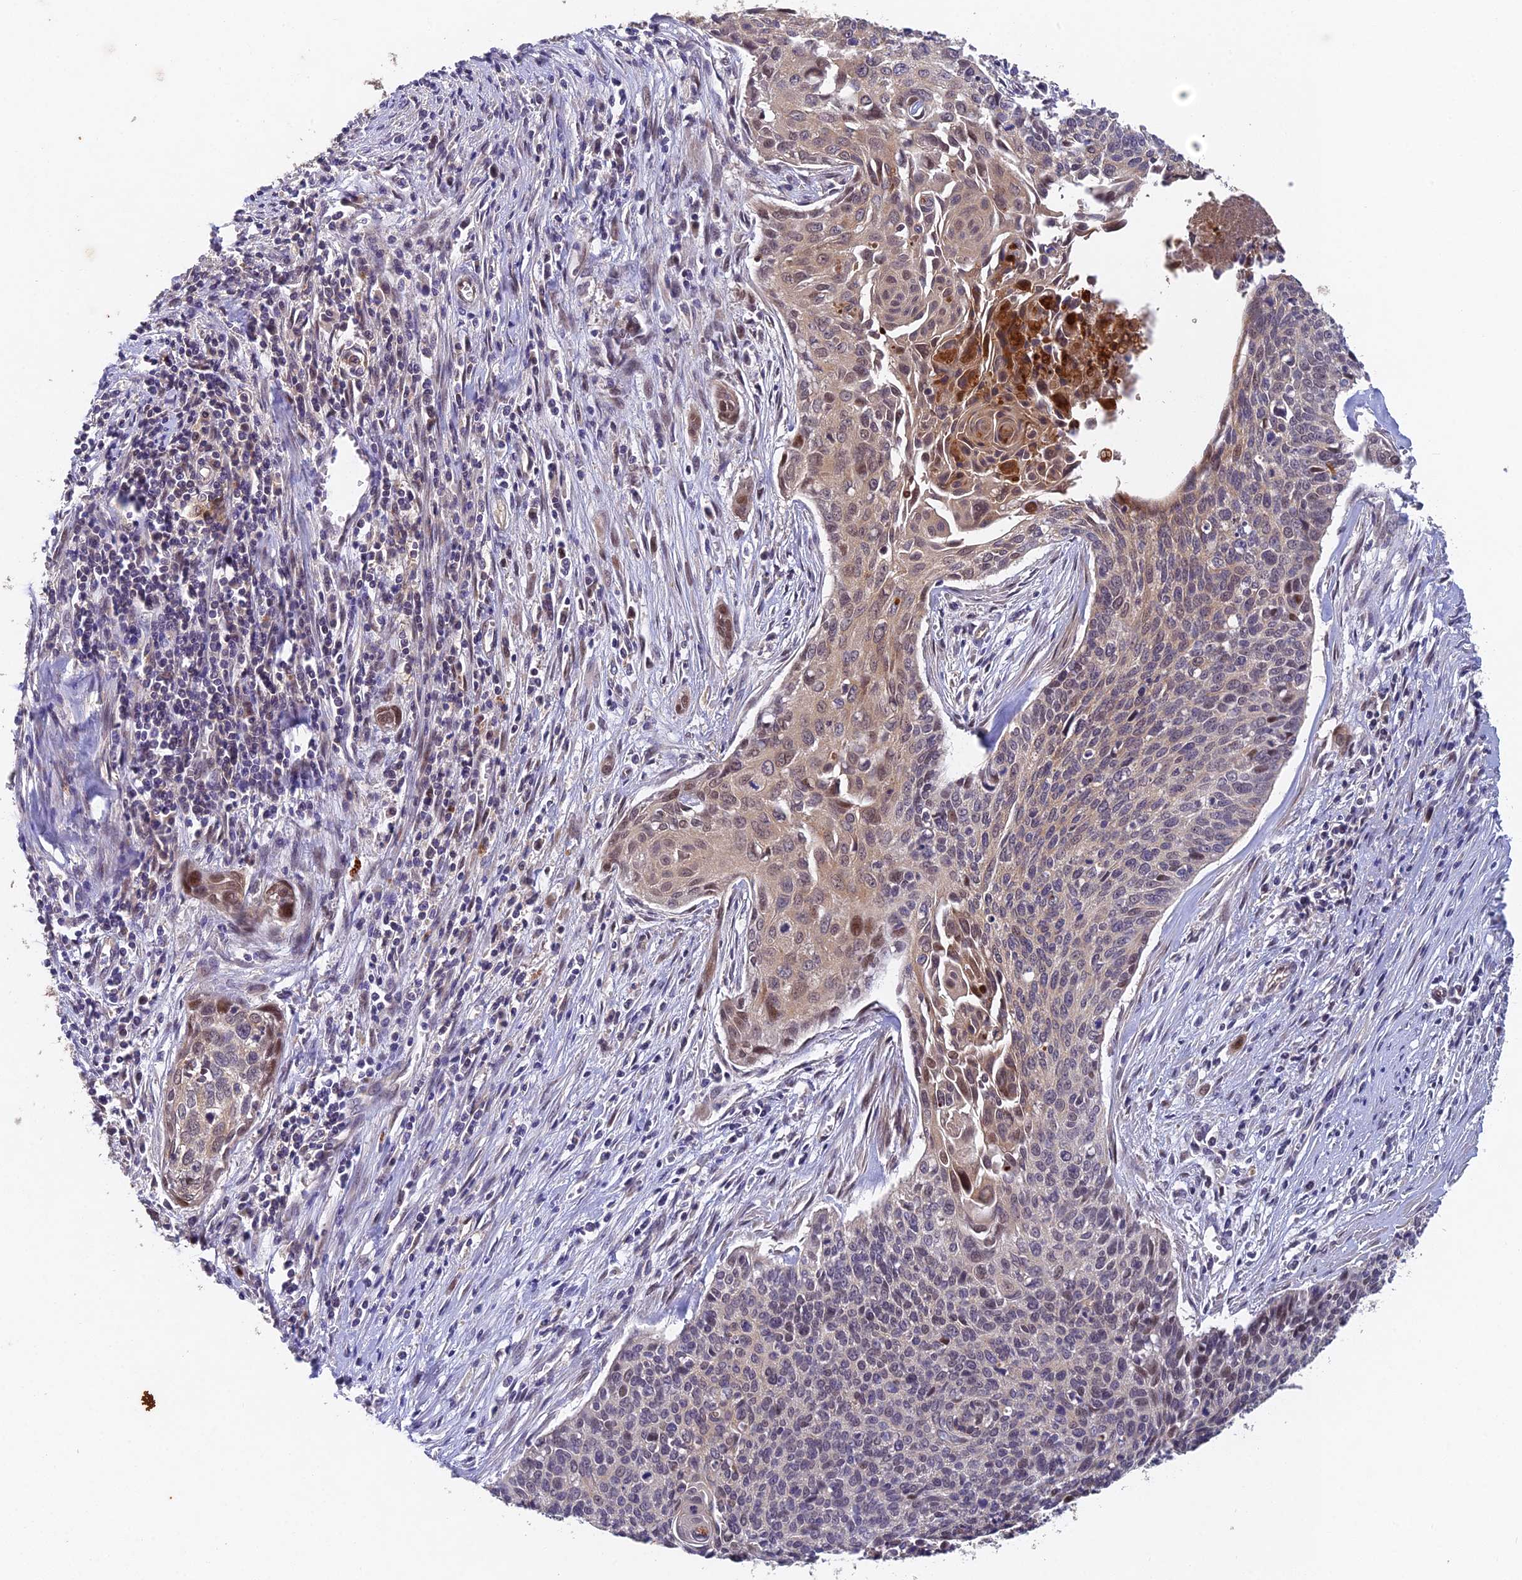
{"staining": {"intensity": "moderate", "quantity": "<25%", "location": "nuclear"}, "tissue": "cervical cancer", "cell_type": "Tumor cells", "image_type": "cancer", "snomed": [{"axis": "morphology", "description": "Squamous cell carcinoma, NOS"}, {"axis": "topography", "description": "Cervix"}], "caption": "Cervical squamous cell carcinoma stained with a protein marker shows moderate staining in tumor cells.", "gene": "NSMCE1", "patient": {"sex": "female", "age": 55}}